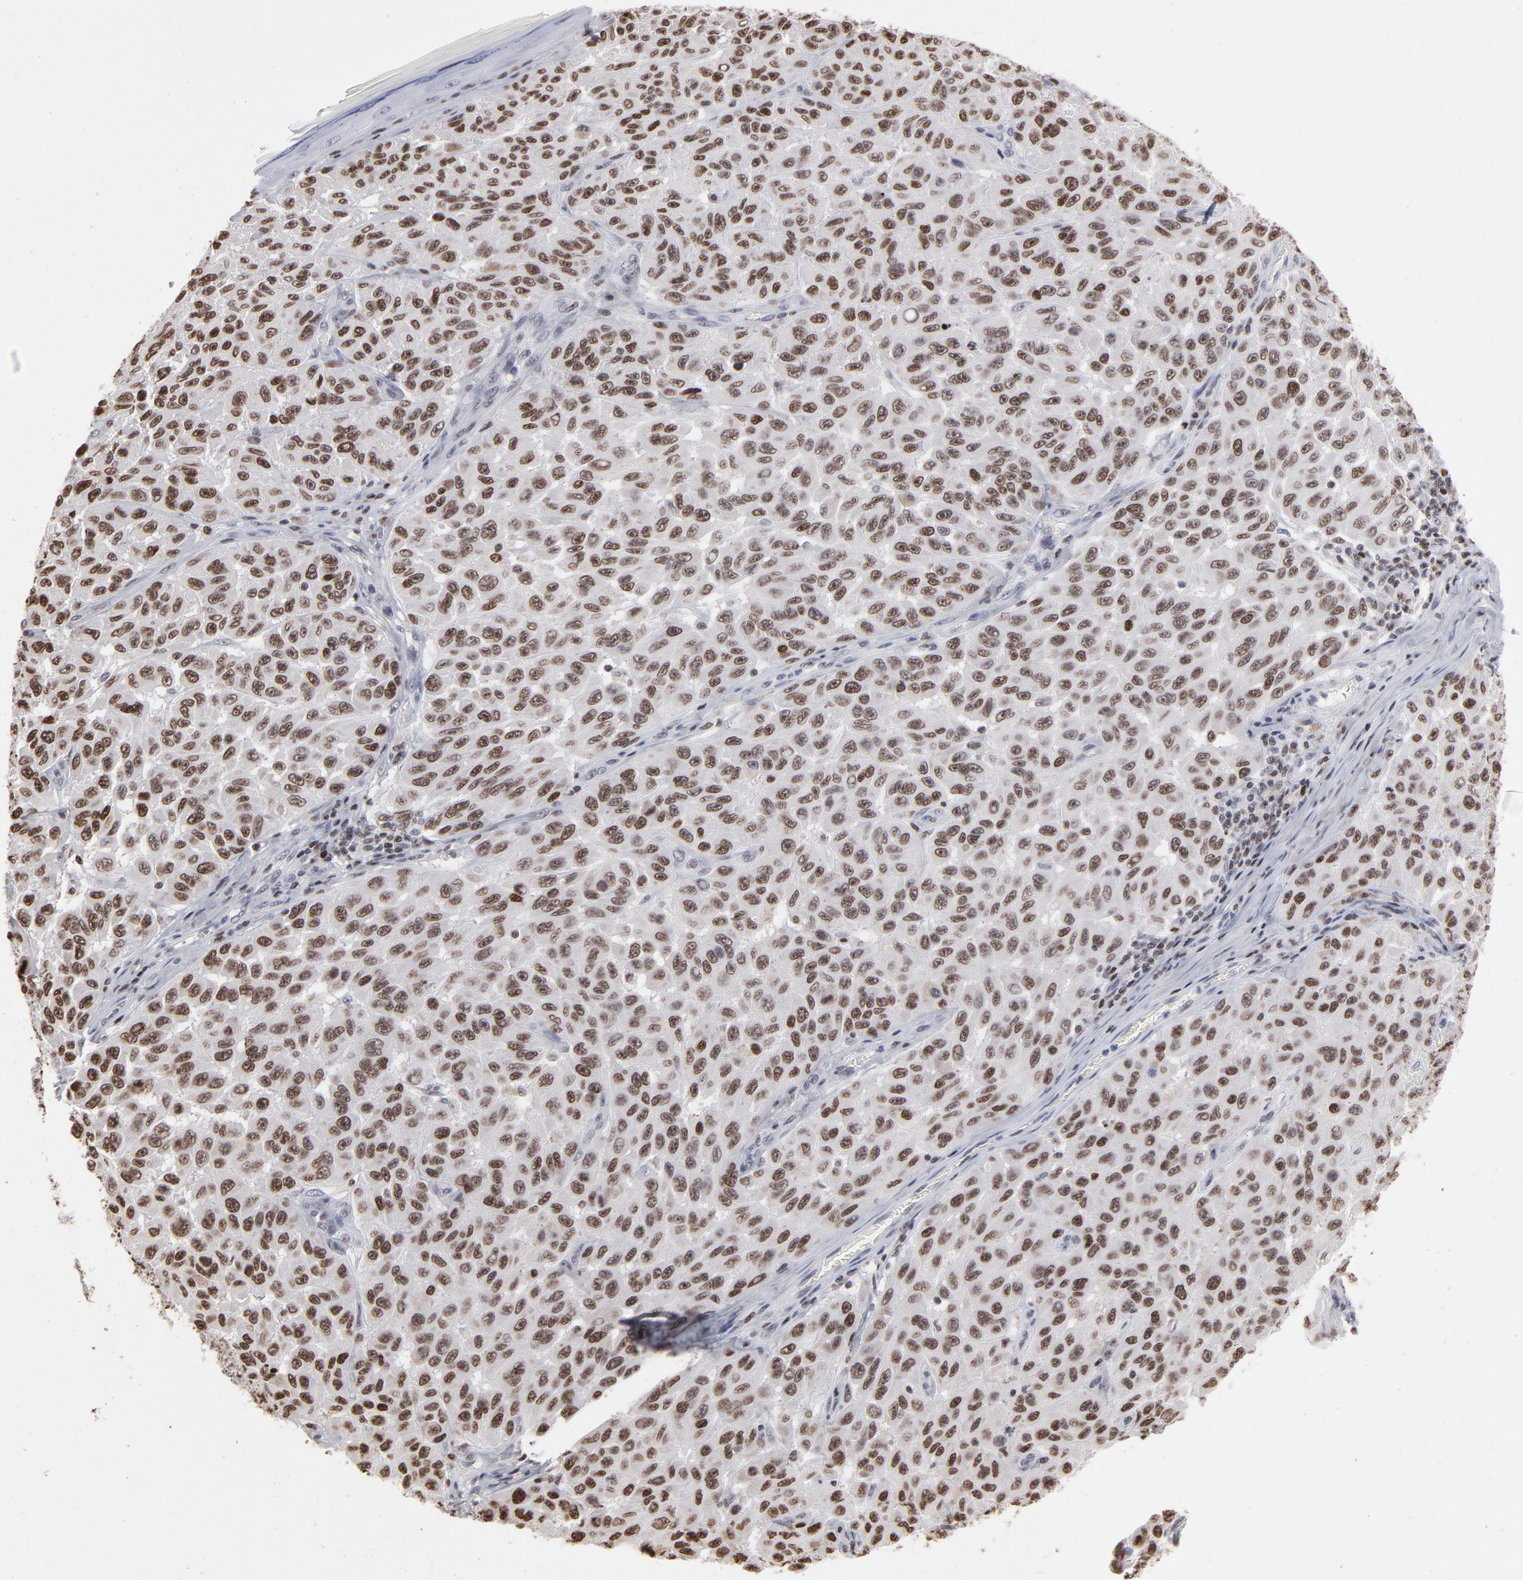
{"staining": {"intensity": "moderate", "quantity": ">75%", "location": "nuclear"}, "tissue": "melanoma", "cell_type": "Tumor cells", "image_type": "cancer", "snomed": [{"axis": "morphology", "description": "Malignant melanoma, NOS"}, {"axis": "topography", "description": "Skin"}], "caption": "Brown immunohistochemical staining in malignant melanoma reveals moderate nuclear staining in about >75% of tumor cells.", "gene": "PARP1", "patient": {"sex": "male", "age": 30}}